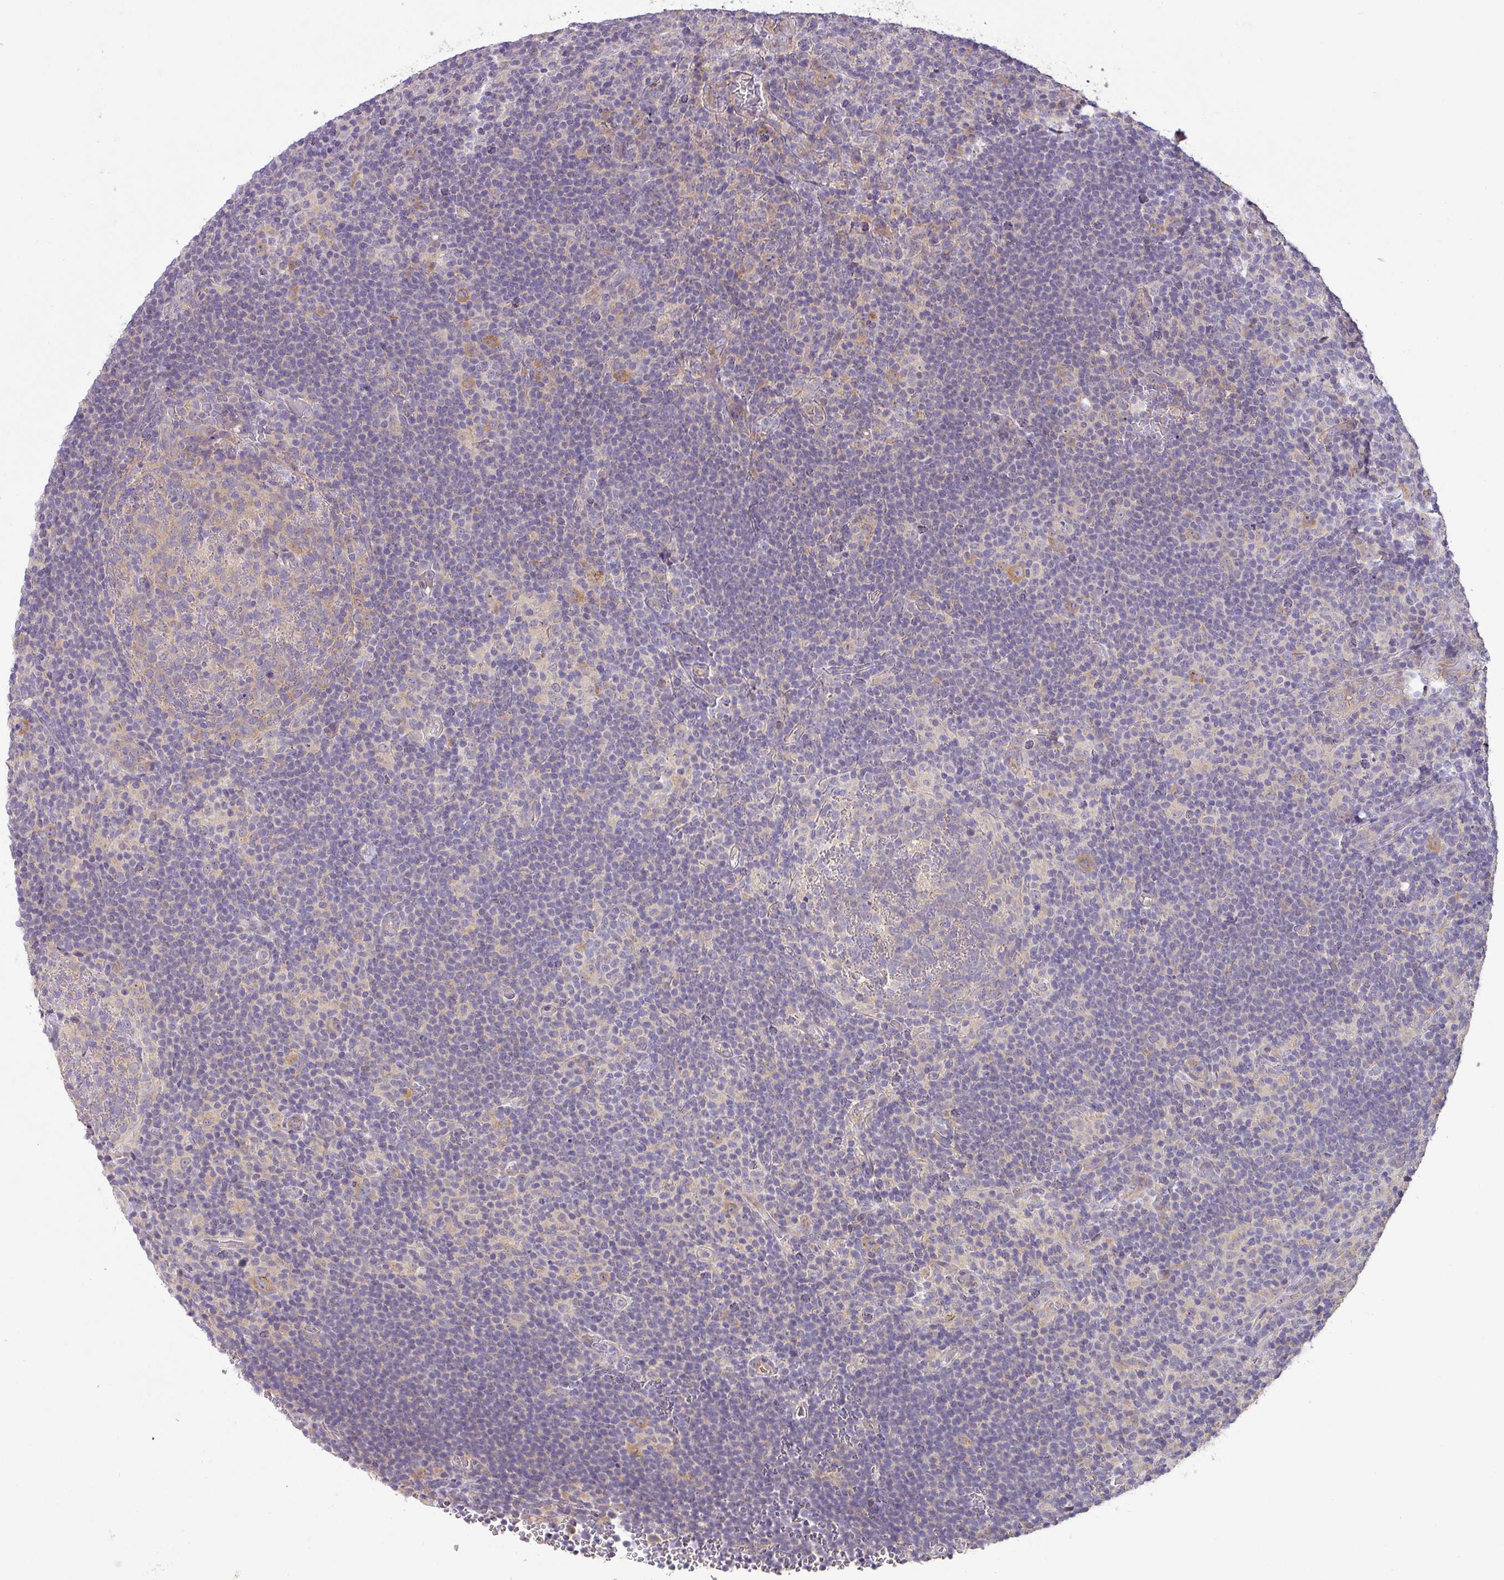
{"staining": {"intensity": "weak", "quantity": "<25%", "location": "cytoplasmic/membranous"}, "tissue": "lymphoma", "cell_type": "Tumor cells", "image_type": "cancer", "snomed": [{"axis": "morphology", "description": "Hodgkin's disease, NOS"}, {"axis": "topography", "description": "Lymph node"}], "caption": "There is no significant positivity in tumor cells of lymphoma.", "gene": "GALNT12", "patient": {"sex": "female", "age": 57}}